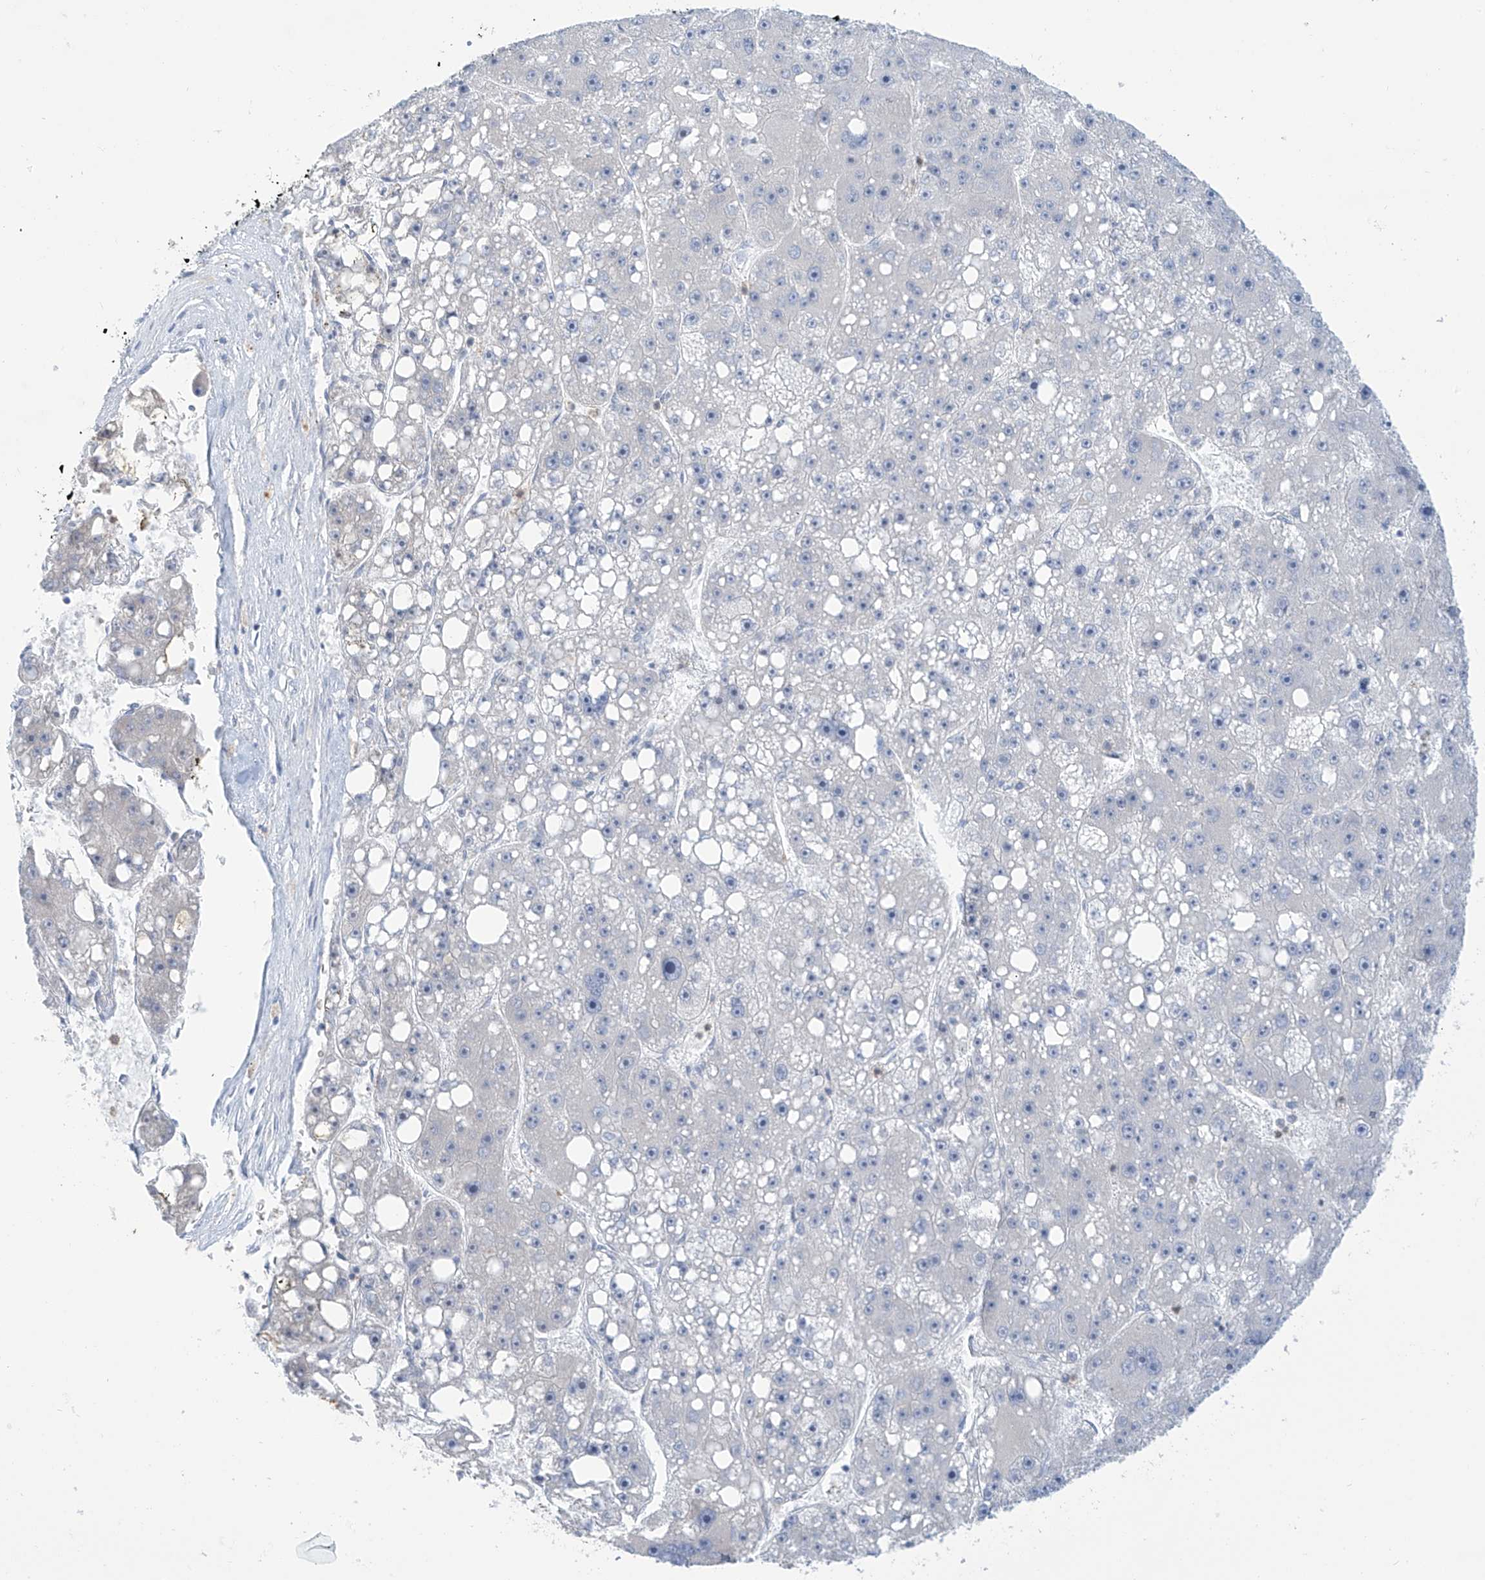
{"staining": {"intensity": "negative", "quantity": "none", "location": "none"}, "tissue": "liver cancer", "cell_type": "Tumor cells", "image_type": "cancer", "snomed": [{"axis": "morphology", "description": "Carcinoma, Hepatocellular, NOS"}, {"axis": "topography", "description": "Liver"}], "caption": "Image shows no protein expression in tumor cells of liver cancer tissue.", "gene": "FABP2", "patient": {"sex": "female", "age": 61}}